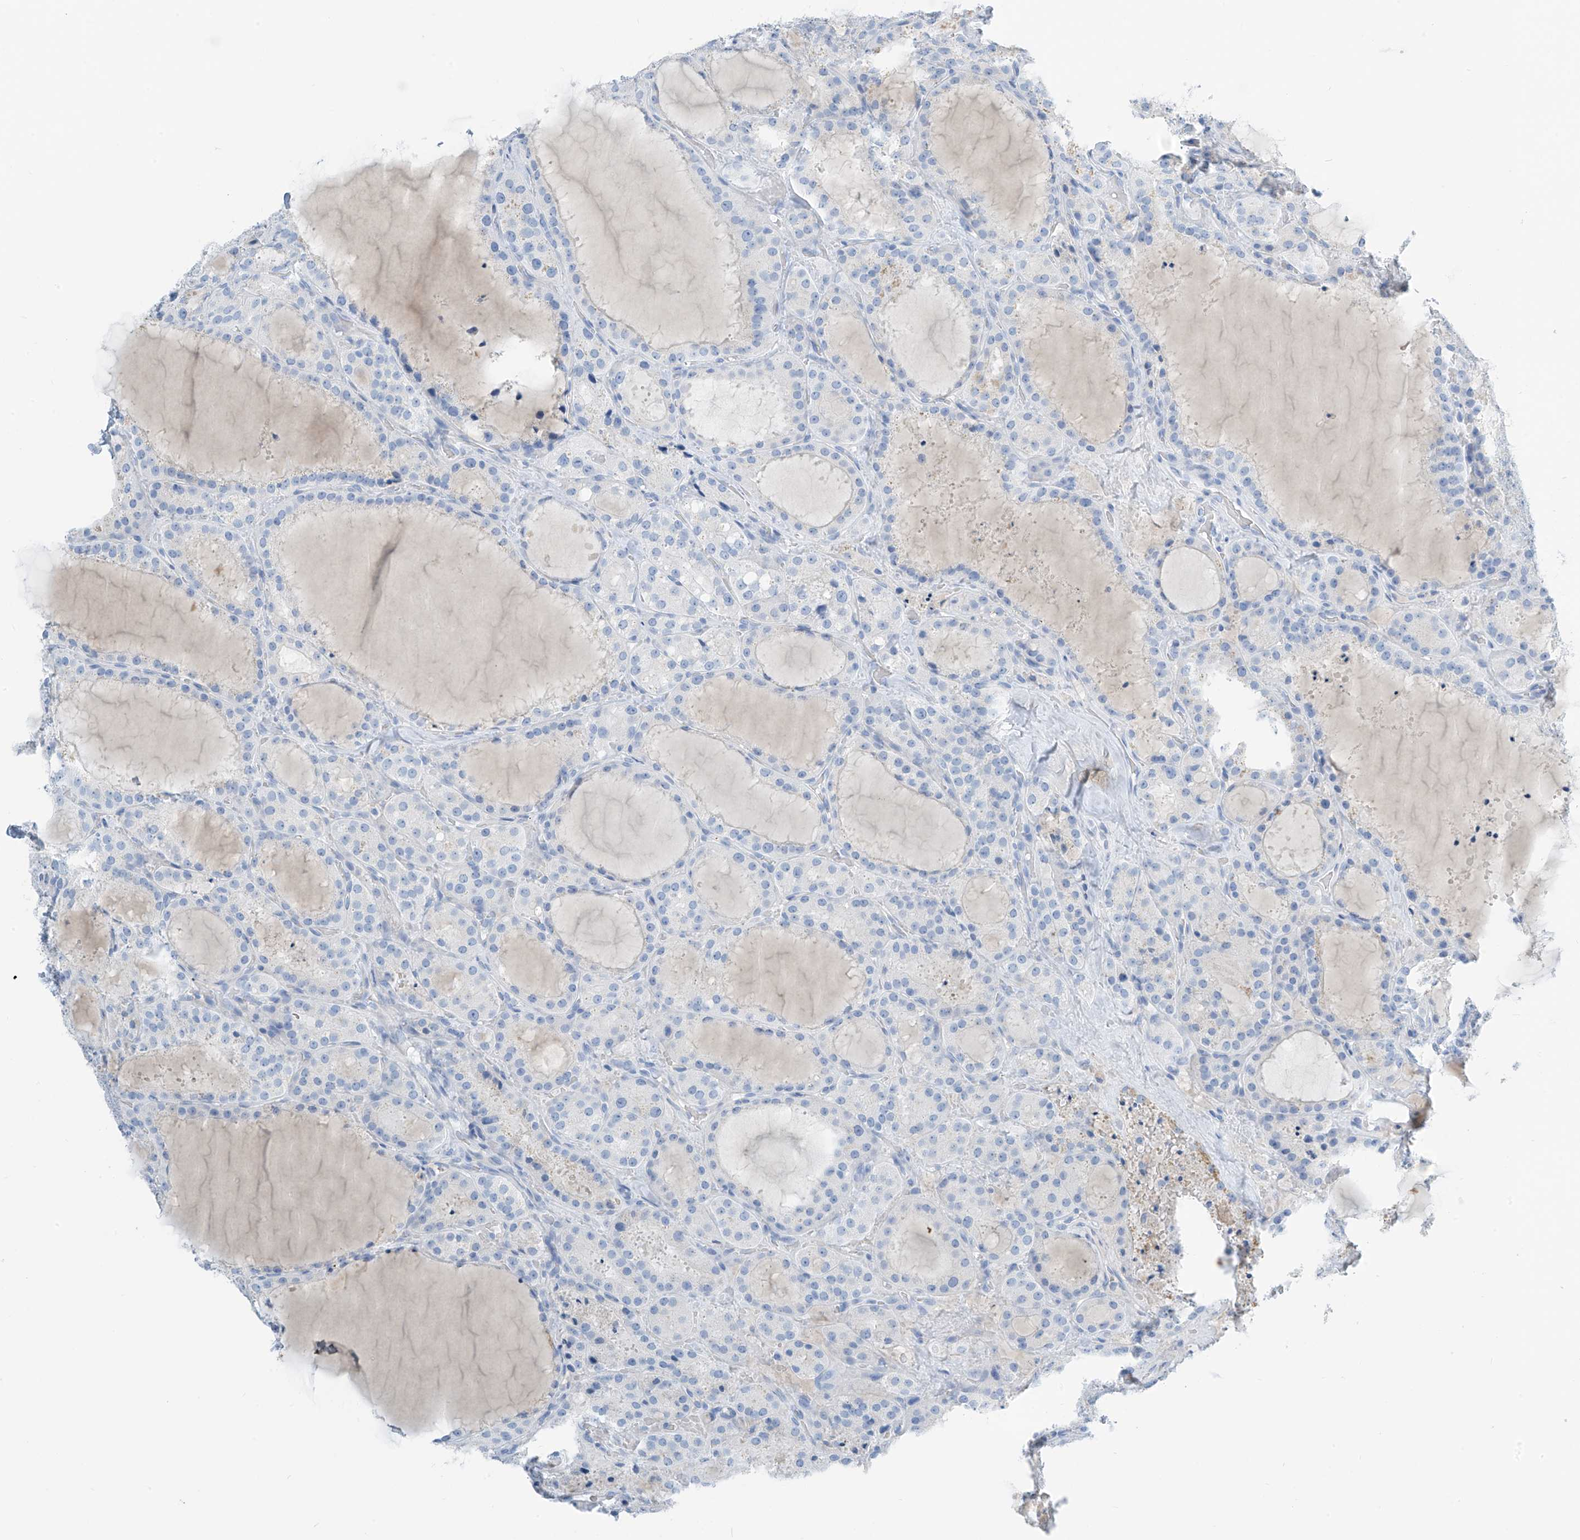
{"staining": {"intensity": "negative", "quantity": "none", "location": "none"}, "tissue": "thyroid cancer", "cell_type": "Tumor cells", "image_type": "cancer", "snomed": [{"axis": "morphology", "description": "Papillary adenocarcinoma, NOS"}, {"axis": "topography", "description": "Thyroid gland"}], "caption": "A micrograph of human thyroid cancer is negative for staining in tumor cells.", "gene": "SGO2", "patient": {"sex": "male", "age": 77}}